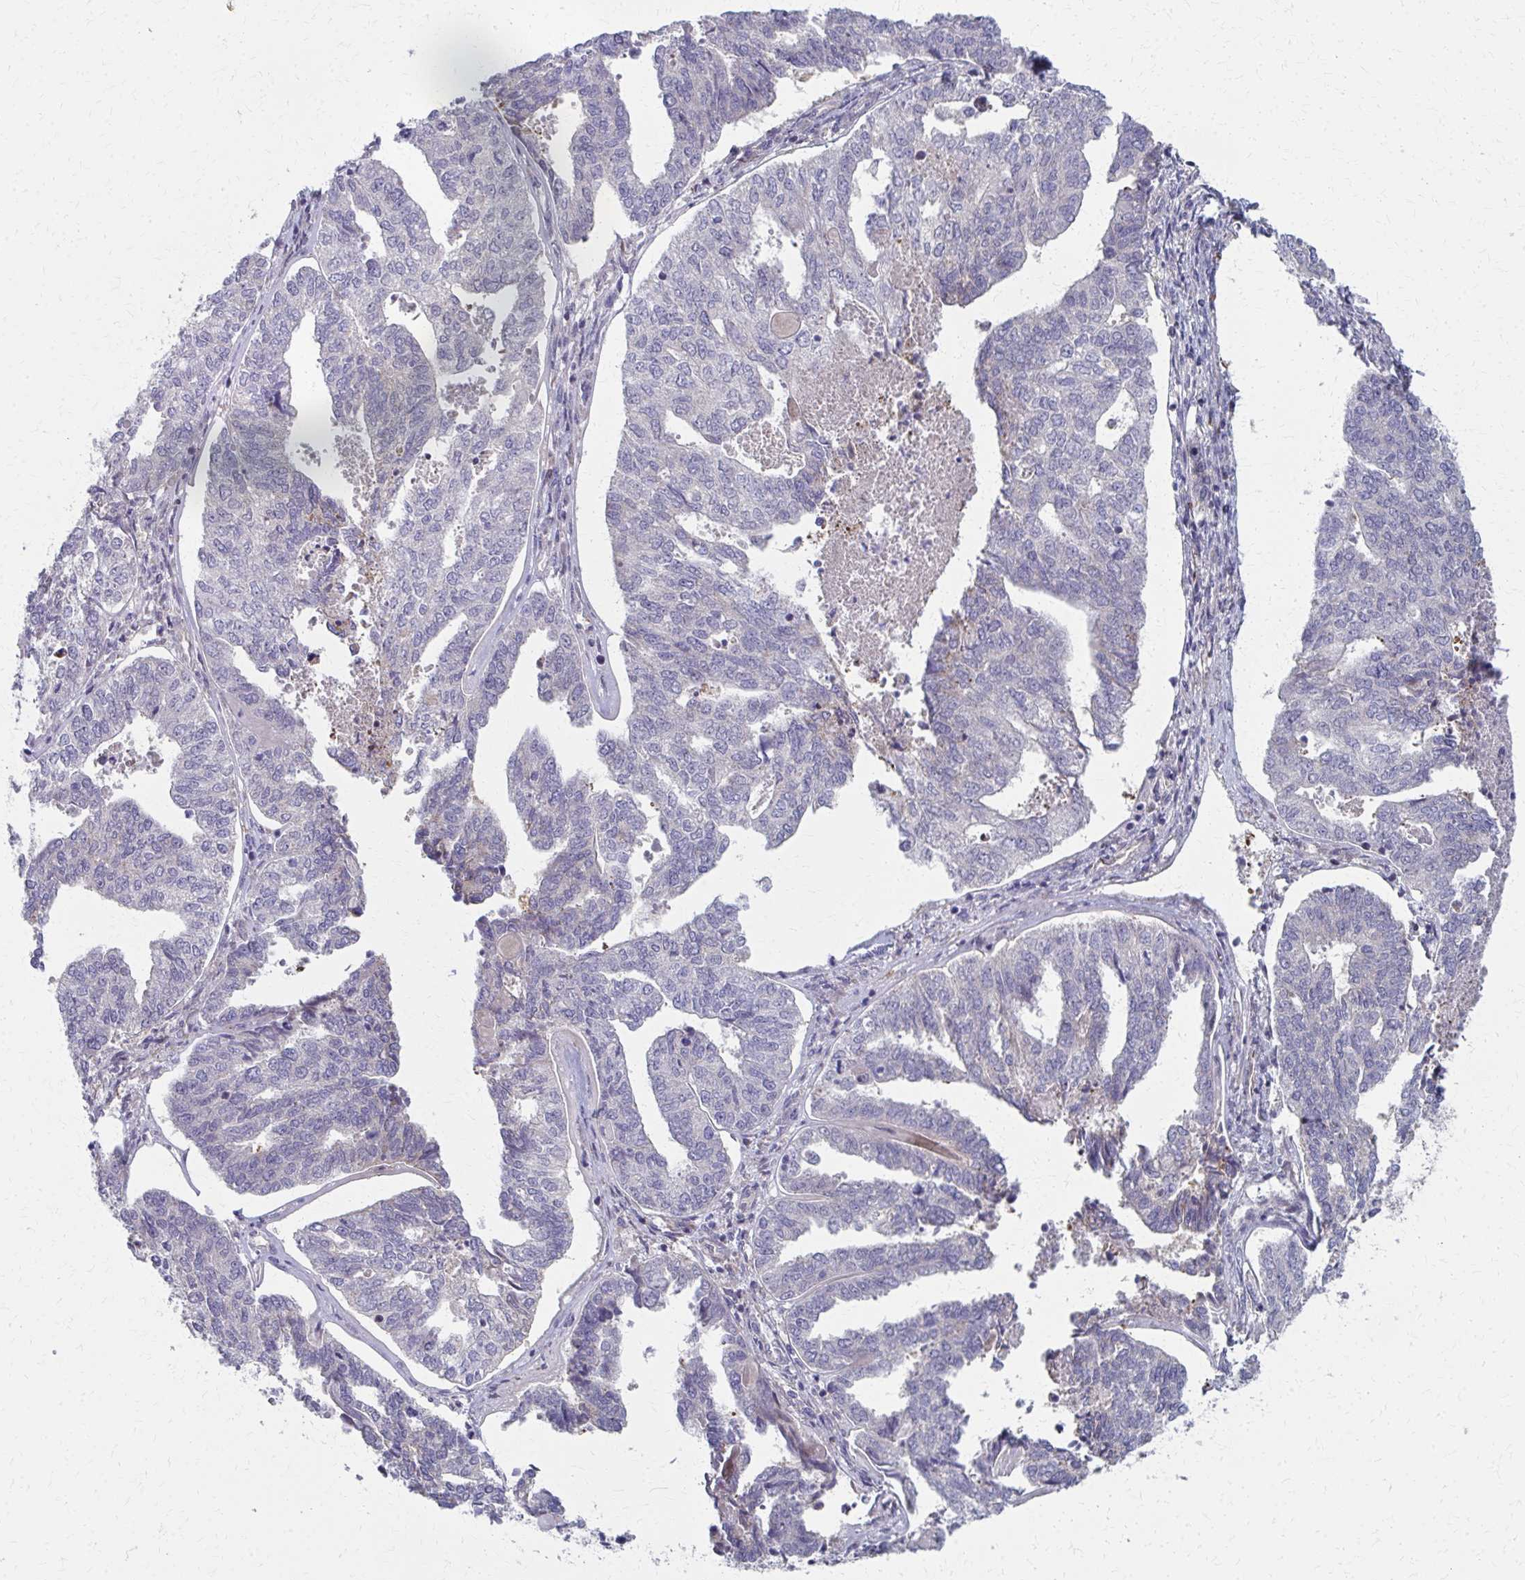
{"staining": {"intensity": "negative", "quantity": "none", "location": "none"}, "tissue": "endometrial cancer", "cell_type": "Tumor cells", "image_type": "cancer", "snomed": [{"axis": "morphology", "description": "Adenocarcinoma, NOS"}, {"axis": "topography", "description": "Endometrium"}], "caption": "Tumor cells are negative for brown protein staining in endometrial cancer (adenocarcinoma).", "gene": "FAHD1", "patient": {"sex": "female", "age": 73}}